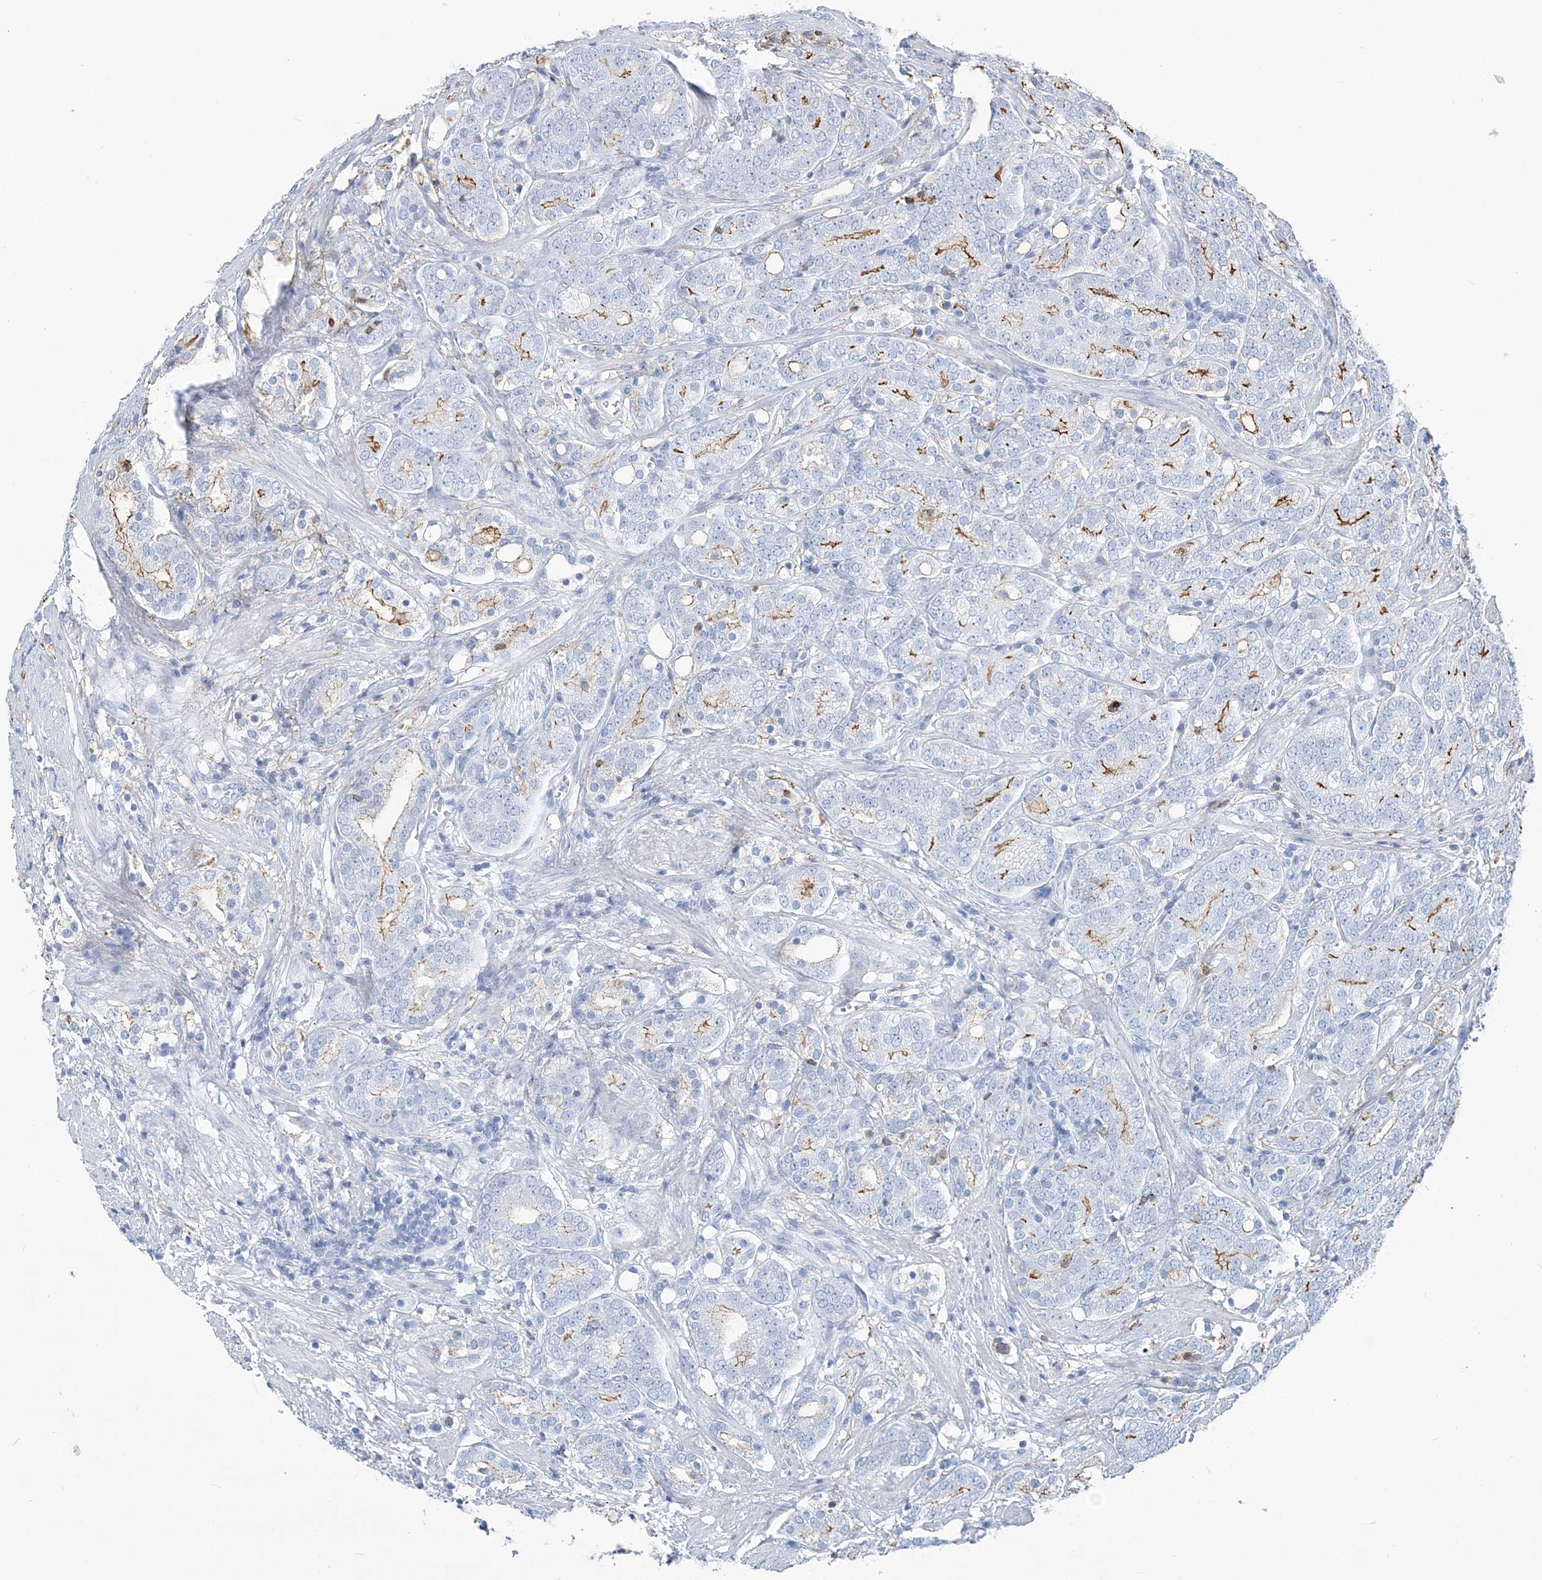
{"staining": {"intensity": "moderate", "quantity": "<25%", "location": "cytoplasmic/membranous"}, "tissue": "prostate cancer", "cell_type": "Tumor cells", "image_type": "cancer", "snomed": [{"axis": "morphology", "description": "Adenocarcinoma, High grade"}, {"axis": "topography", "description": "Prostate"}], "caption": "This photomicrograph exhibits immunohistochemistry staining of prostate cancer (adenocarcinoma (high-grade)), with low moderate cytoplasmic/membranous staining in about <25% of tumor cells.", "gene": "NKX6-1", "patient": {"sex": "male", "age": 57}}